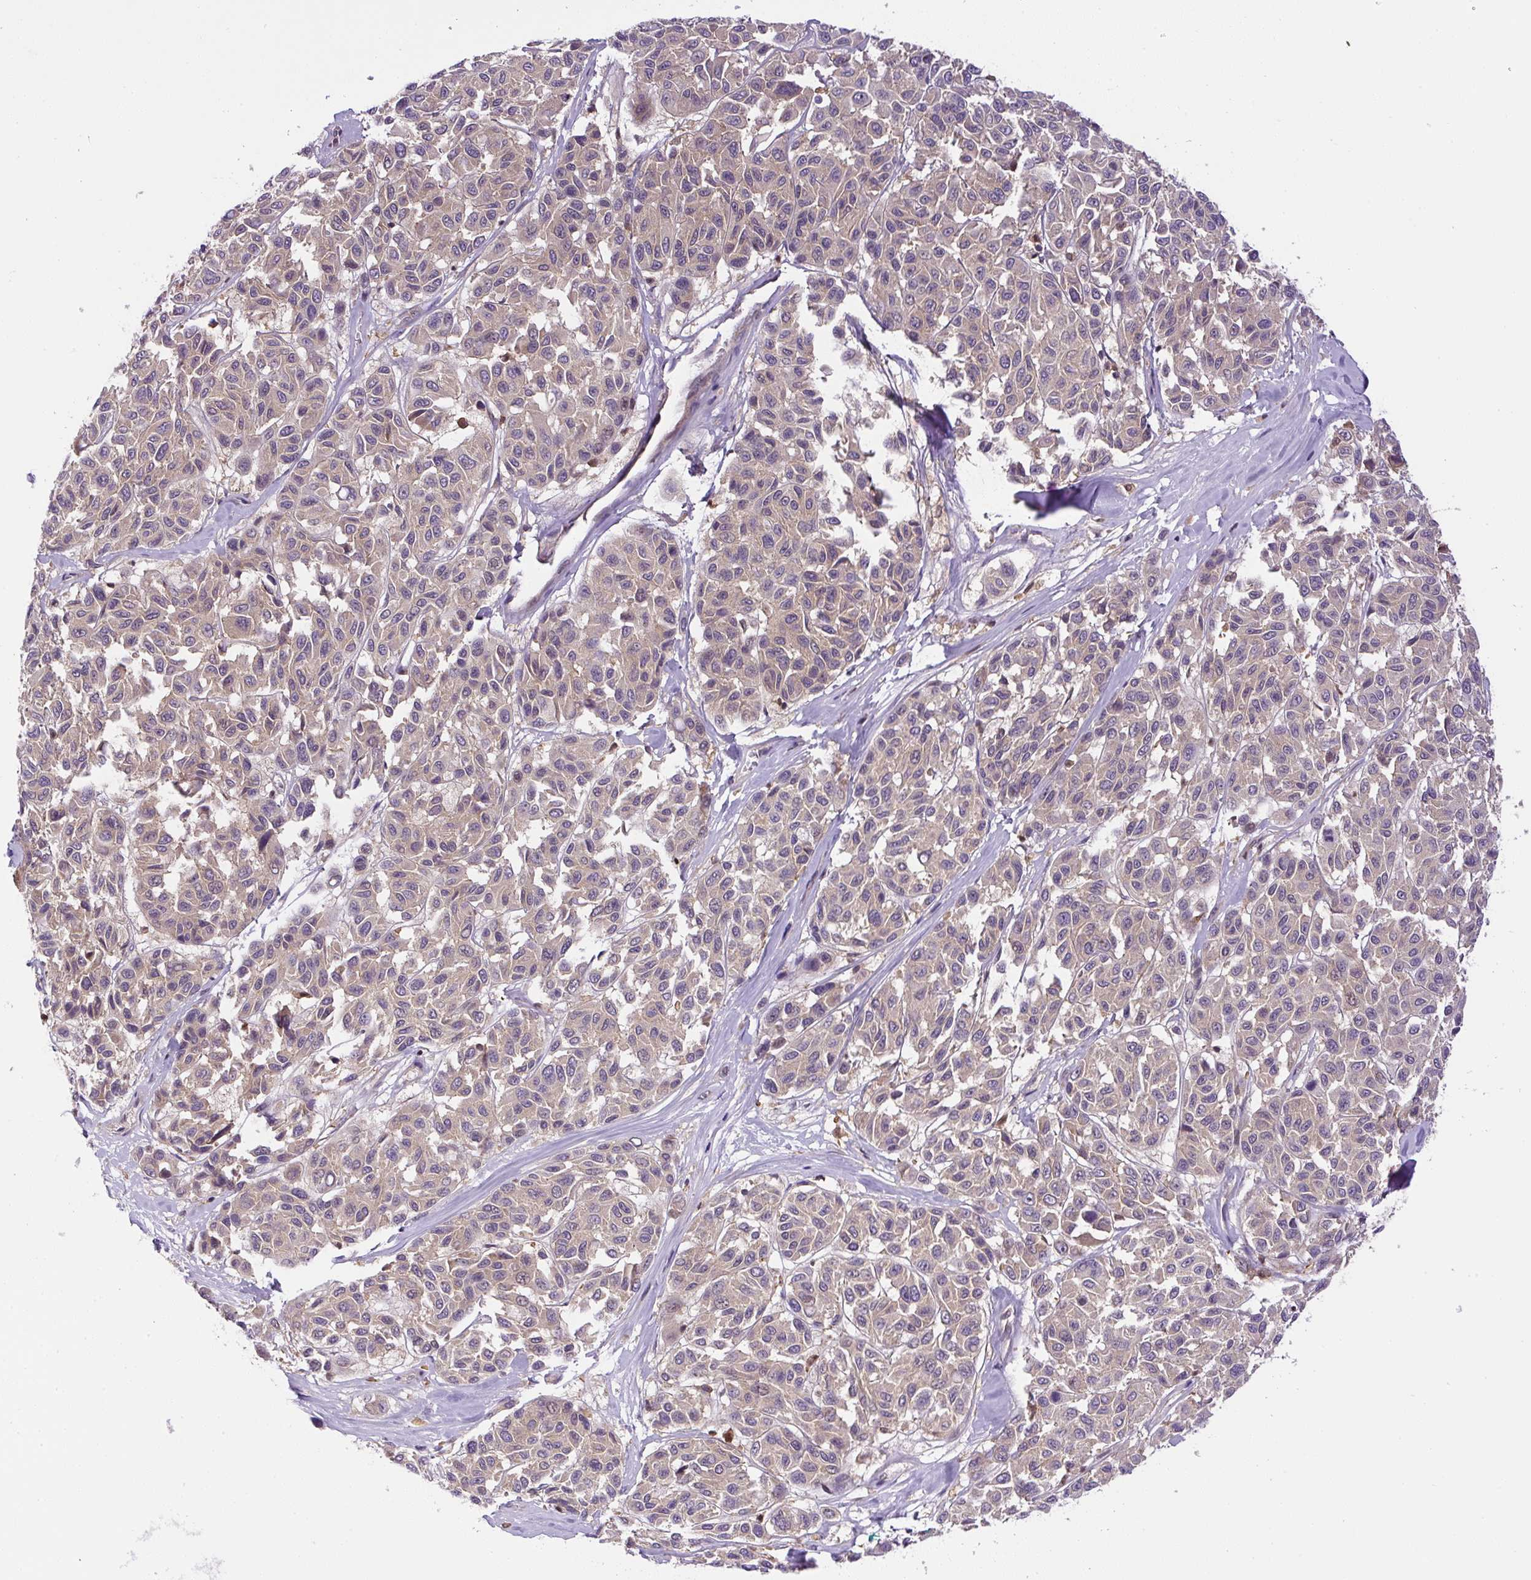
{"staining": {"intensity": "moderate", "quantity": "<25%", "location": "cytoplasmic/membranous"}, "tissue": "melanoma", "cell_type": "Tumor cells", "image_type": "cancer", "snomed": [{"axis": "morphology", "description": "Malignant melanoma, NOS"}, {"axis": "topography", "description": "Skin"}], "caption": "This histopathology image shows immunohistochemistry staining of malignant melanoma, with low moderate cytoplasmic/membranous positivity in approximately <25% of tumor cells.", "gene": "CCDC28A", "patient": {"sex": "female", "age": 66}}